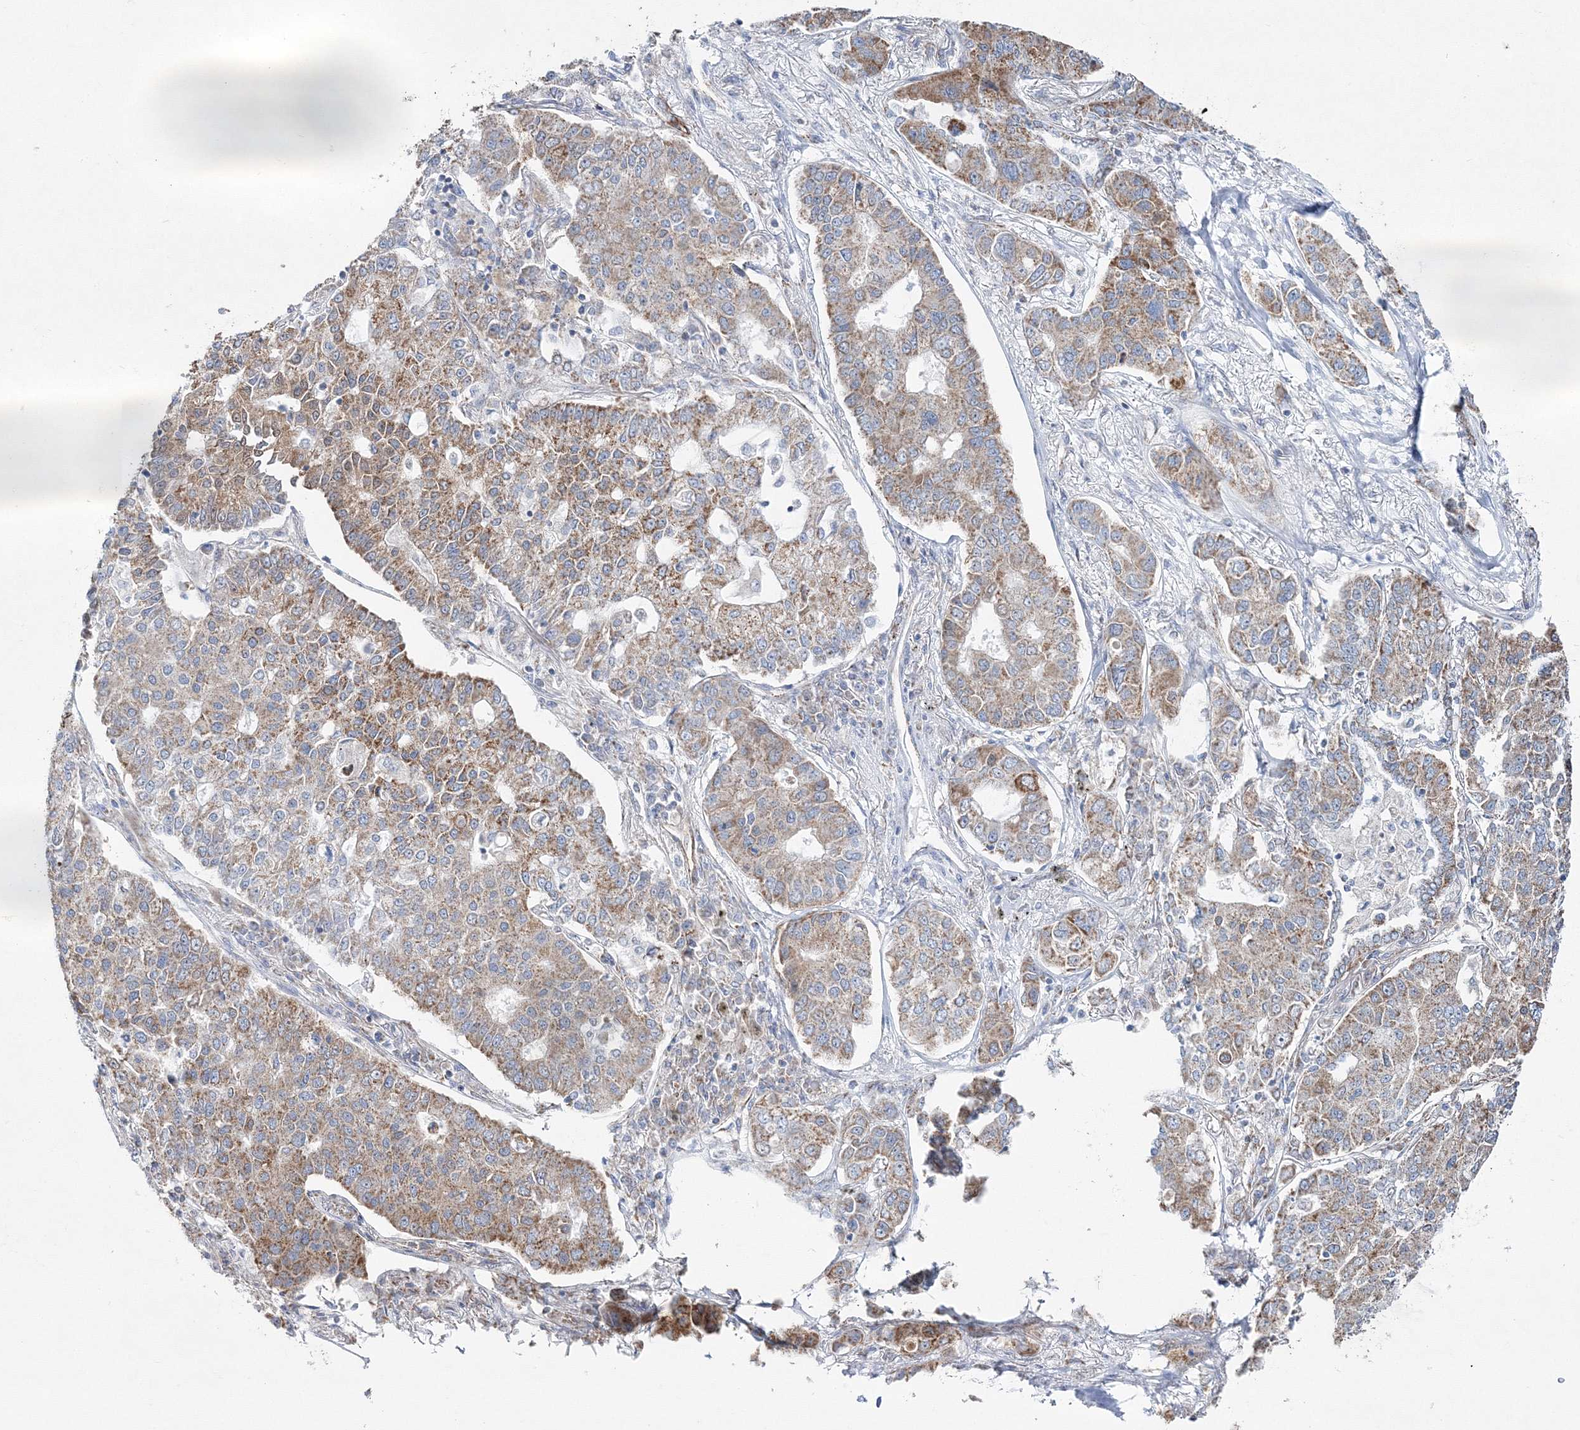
{"staining": {"intensity": "moderate", "quantity": ">75%", "location": "cytoplasmic/membranous"}, "tissue": "lung cancer", "cell_type": "Tumor cells", "image_type": "cancer", "snomed": [{"axis": "morphology", "description": "Adenocarcinoma, NOS"}, {"axis": "topography", "description": "Lung"}], "caption": "A medium amount of moderate cytoplasmic/membranous positivity is identified in approximately >75% of tumor cells in lung cancer tissue.", "gene": "HIBCH", "patient": {"sex": "male", "age": 49}}